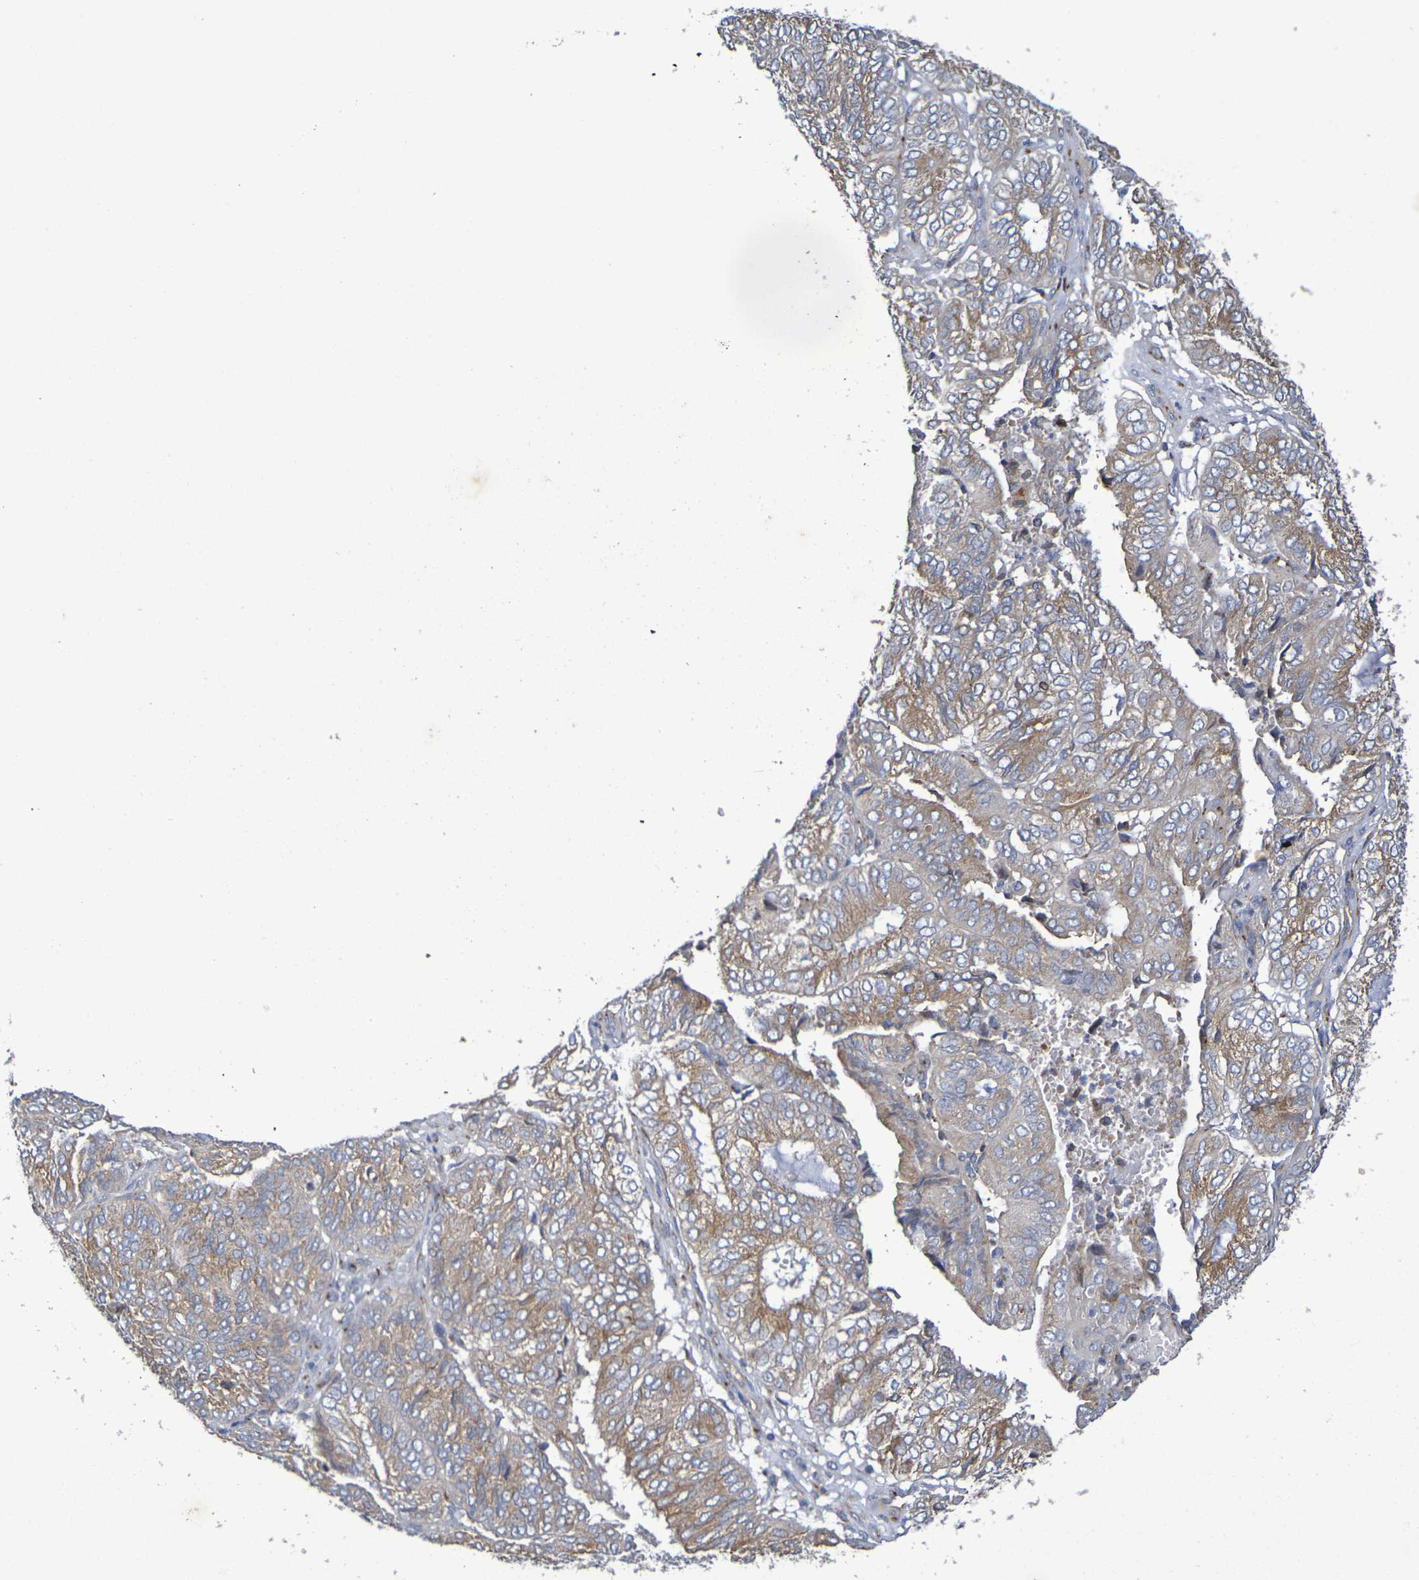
{"staining": {"intensity": "moderate", "quantity": ">75%", "location": "cytoplasmic/membranous"}, "tissue": "endometrial cancer", "cell_type": "Tumor cells", "image_type": "cancer", "snomed": [{"axis": "morphology", "description": "Adenocarcinoma, NOS"}, {"axis": "topography", "description": "Uterus"}], "caption": "There is medium levels of moderate cytoplasmic/membranous expression in tumor cells of endometrial cancer (adenocarcinoma), as demonstrated by immunohistochemical staining (brown color).", "gene": "DCP2", "patient": {"sex": "female", "age": 60}}